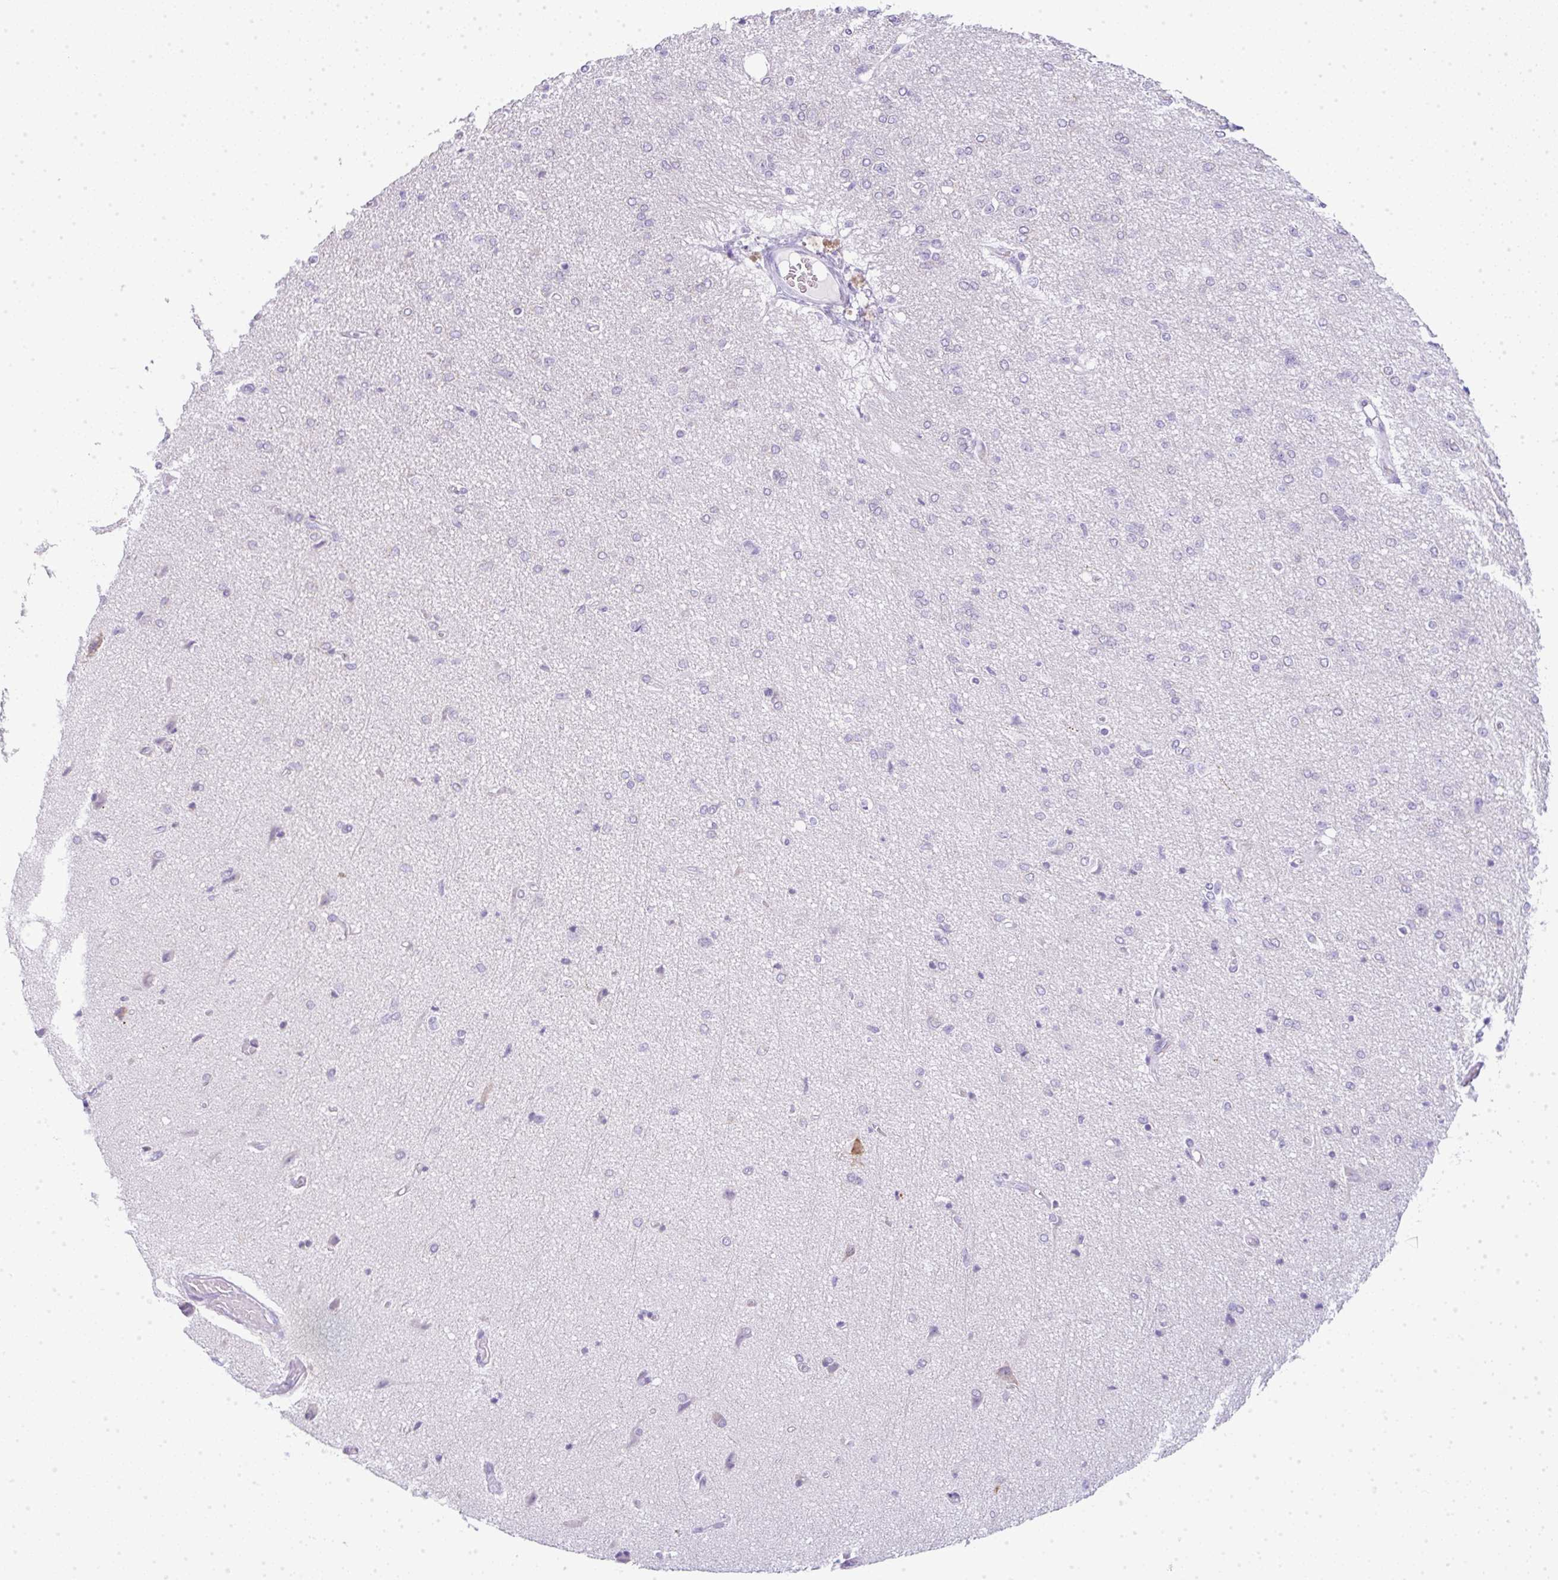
{"staining": {"intensity": "negative", "quantity": "none", "location": "none"}, "tissue": "glioma", "cell_type": "Tumor cells", "image_type": "cancer", "snomed": [{"axis": "morphology", "description": "Glioma, malignant, Low grade"}, {"axis": "topography", "description": "Brain"}], "caption": "Tumor cells are negative for protein expression in human malignant glioma (low-grade).", "gene": "LPAR4", "patient": {"sex": "male", "age": 26}}